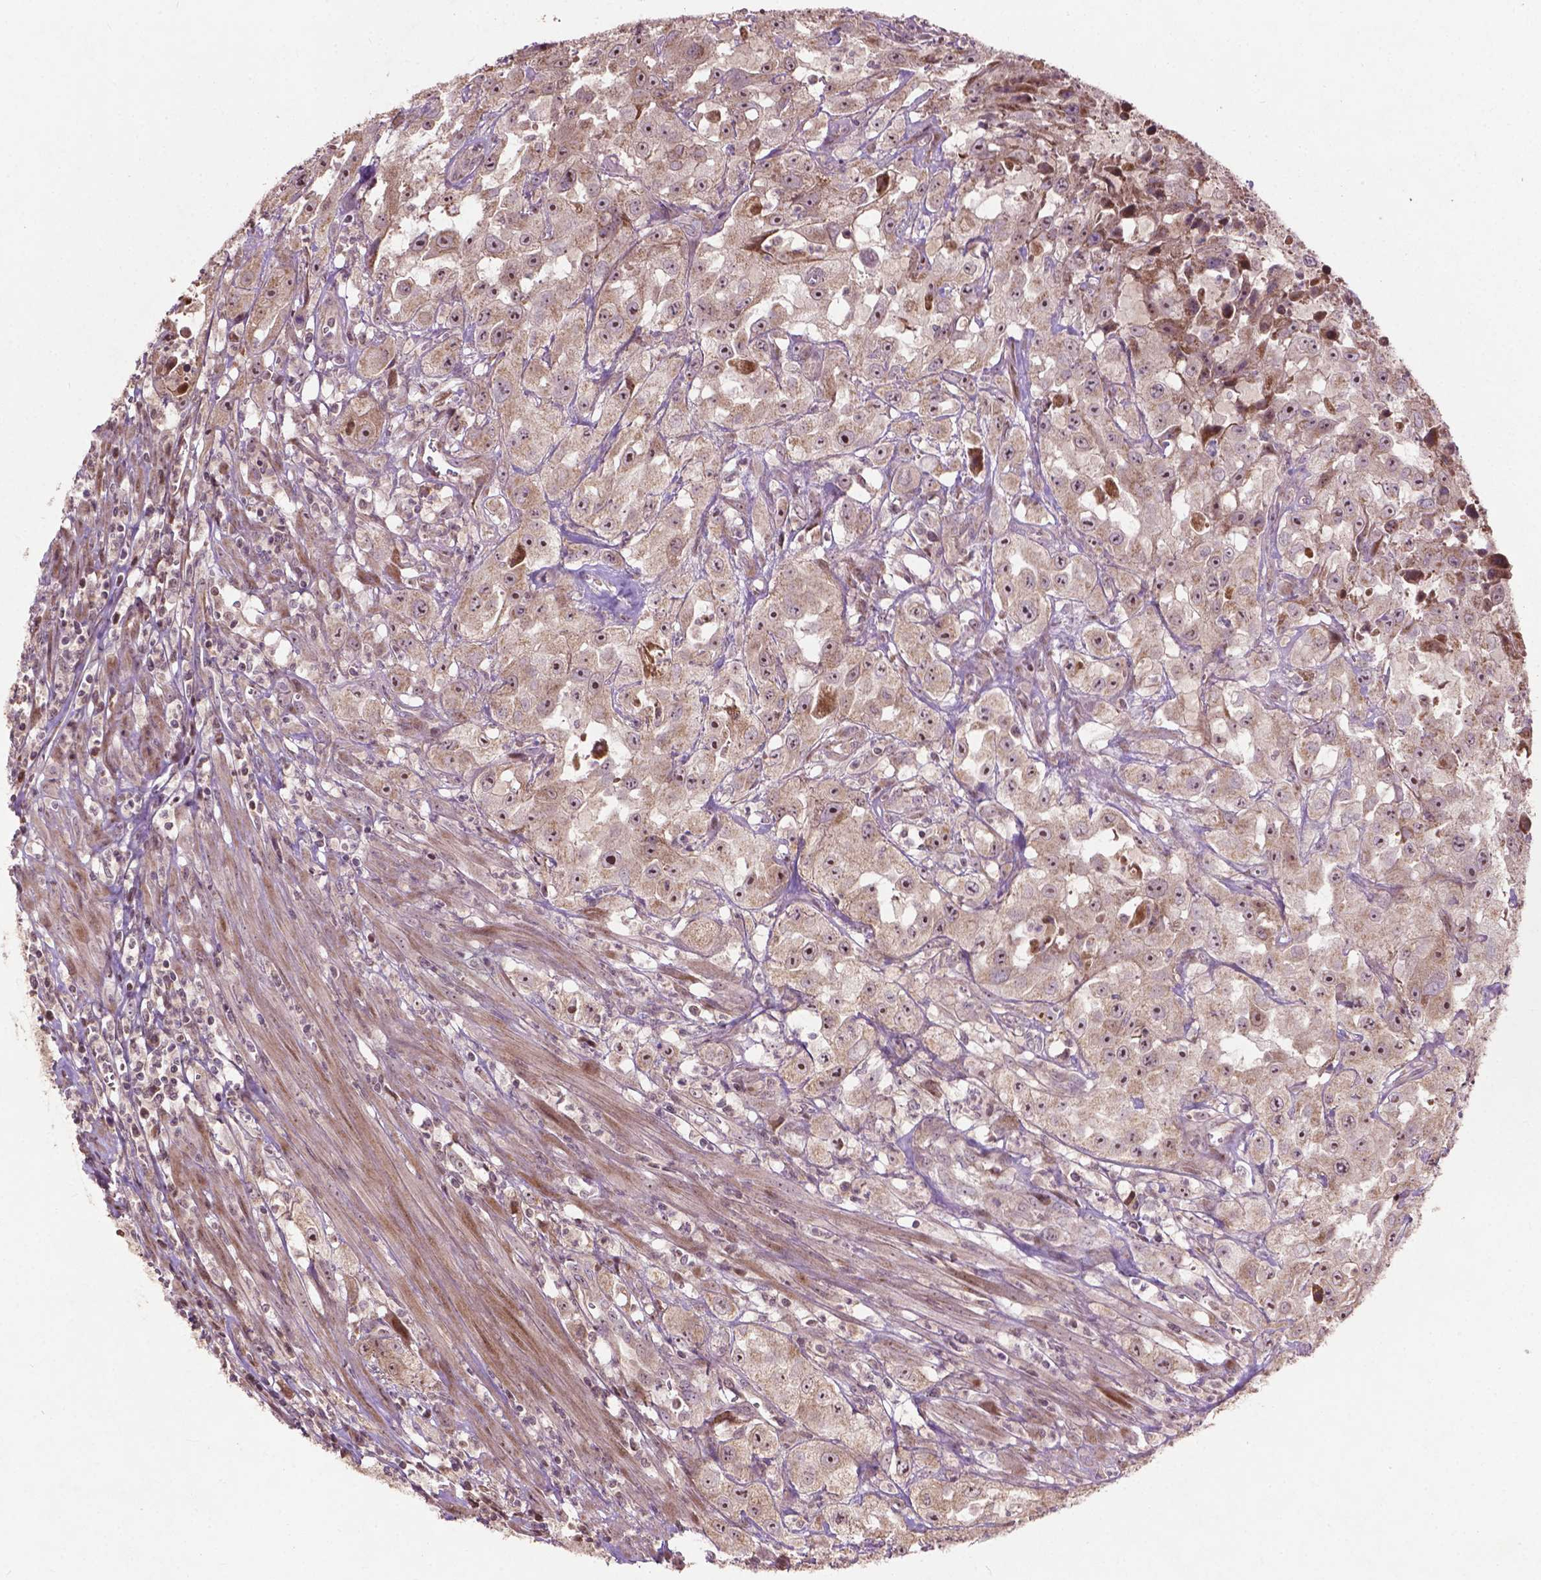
{"staining": {"intensity": "weak", "quantity": ">75%", "location": "cytoplasmic/membranous,nuclear"}, "tissue": "urothelial cancer", "cell_type": "Tumor cells", "image_type": "cancer", "snomed": [{"axis": "morphology", "description": "Urothelial carcinoma, High grade"}, {"axis": "topography", "description": "Urinary bladder"}], "caption": "A brown stain labels weak cytoplasmic/membranous and nuclear staining of a protein in urothelial cancer tumor cells. The staining was performed using DAB (3,3'-diaminobenzidine), with brown indicating positive protein expression. Nuclei are stained blue with hematoxylin.", "gene": "B3GALNT2", "patient": {"sex": "male", "age": 79}}